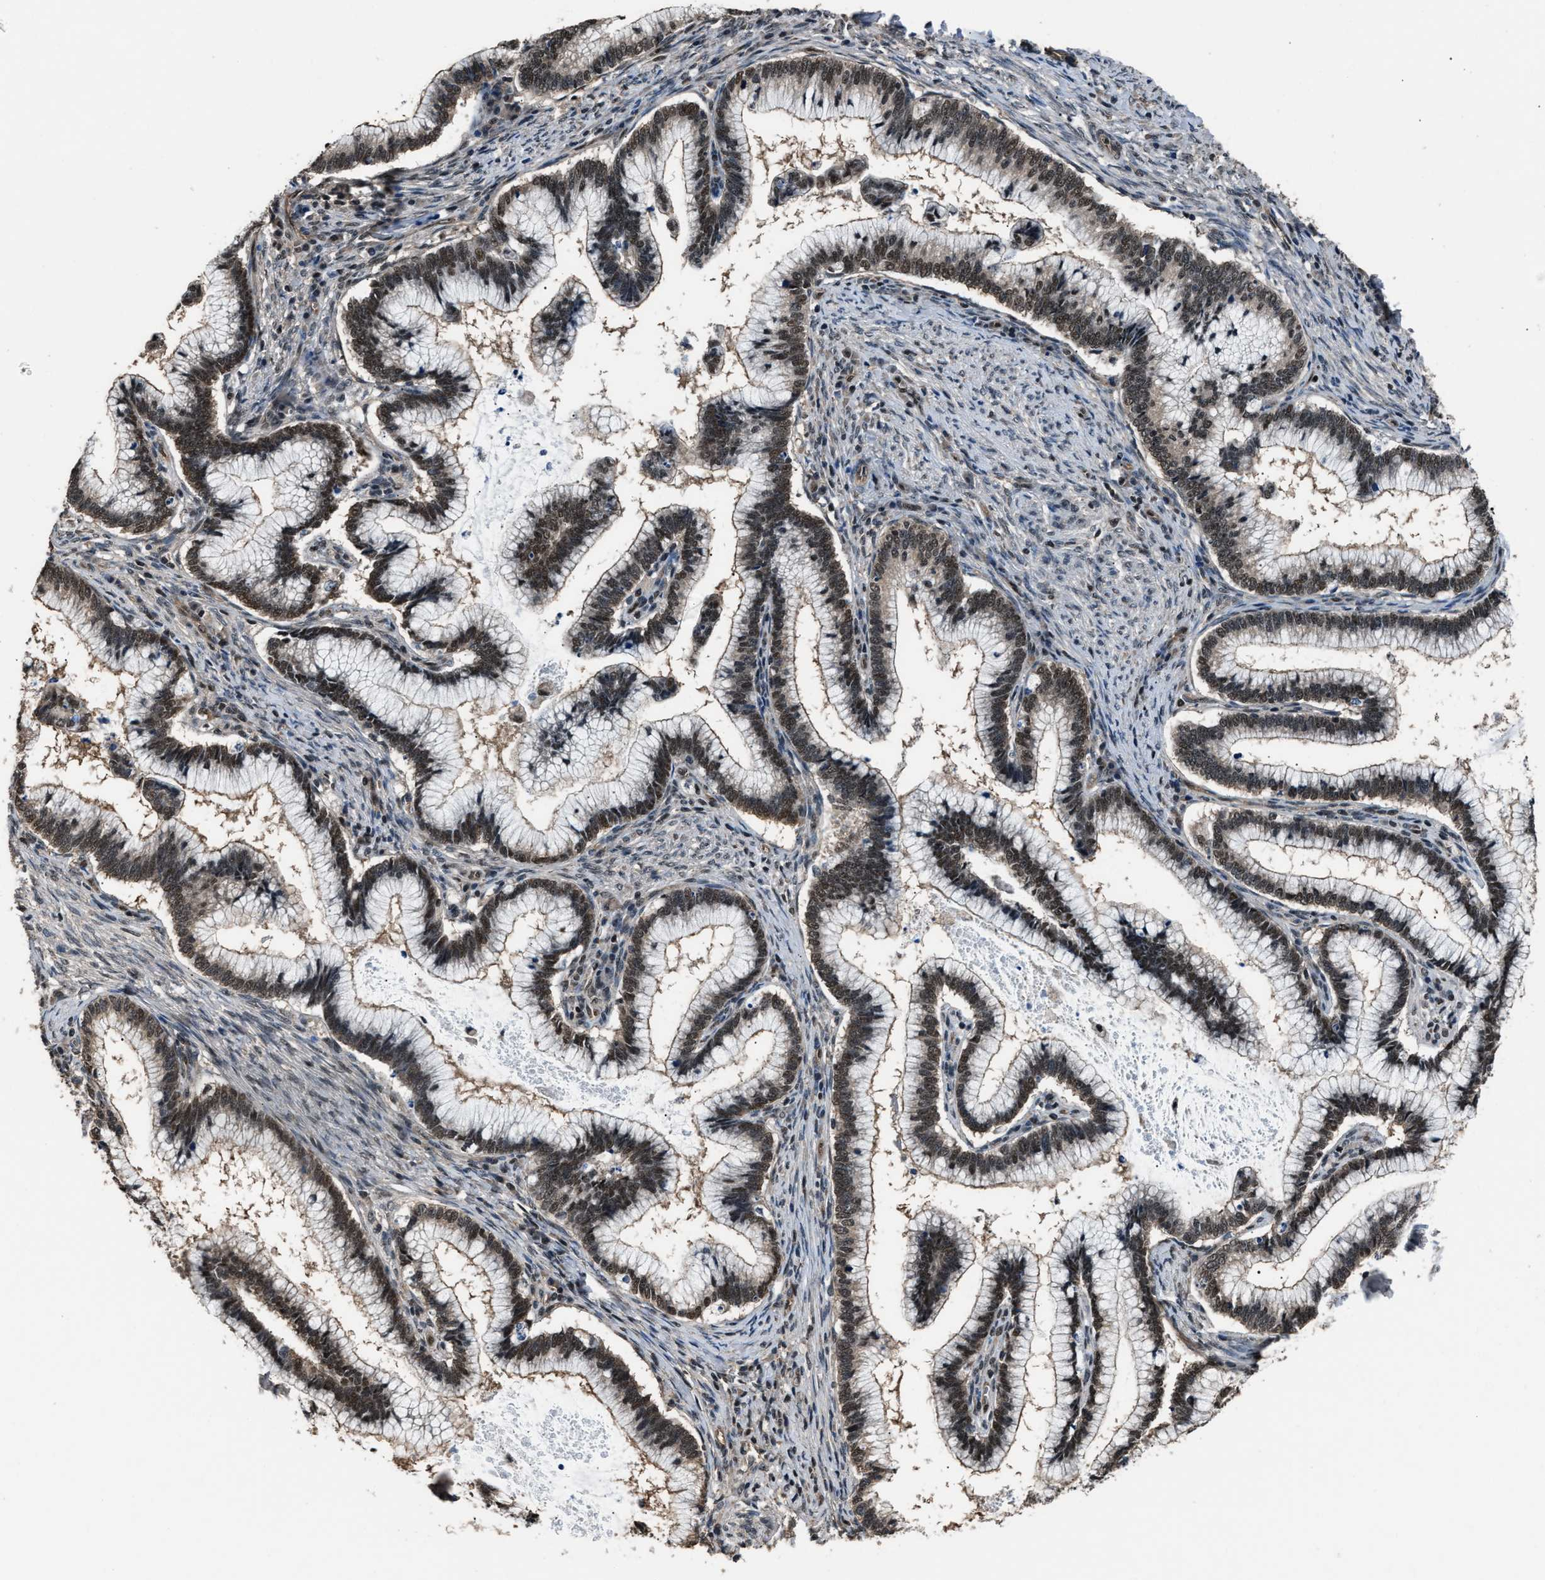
{"staining": {"intensity": "moderate", "quantity": ">75%", "location": "cytoplasmic/membranous,nuclear"}, "tissue": "cervical cancer", "cell_type": "Tumor cells", "image_type": "cancer", "snomed": [{"axis": "morphology", "description": "Adenocarcinoma, NOS"}, {"axis": "topography", "description": "Cervix"}], "caption": "Protein analysis of cervical cancer tissue displays moderate cytoplasmic/membranous and nuclear expression in about >75% of tumor cells.", "gene": "DFFA", "patient": {"sex": "female", "age": 36}}